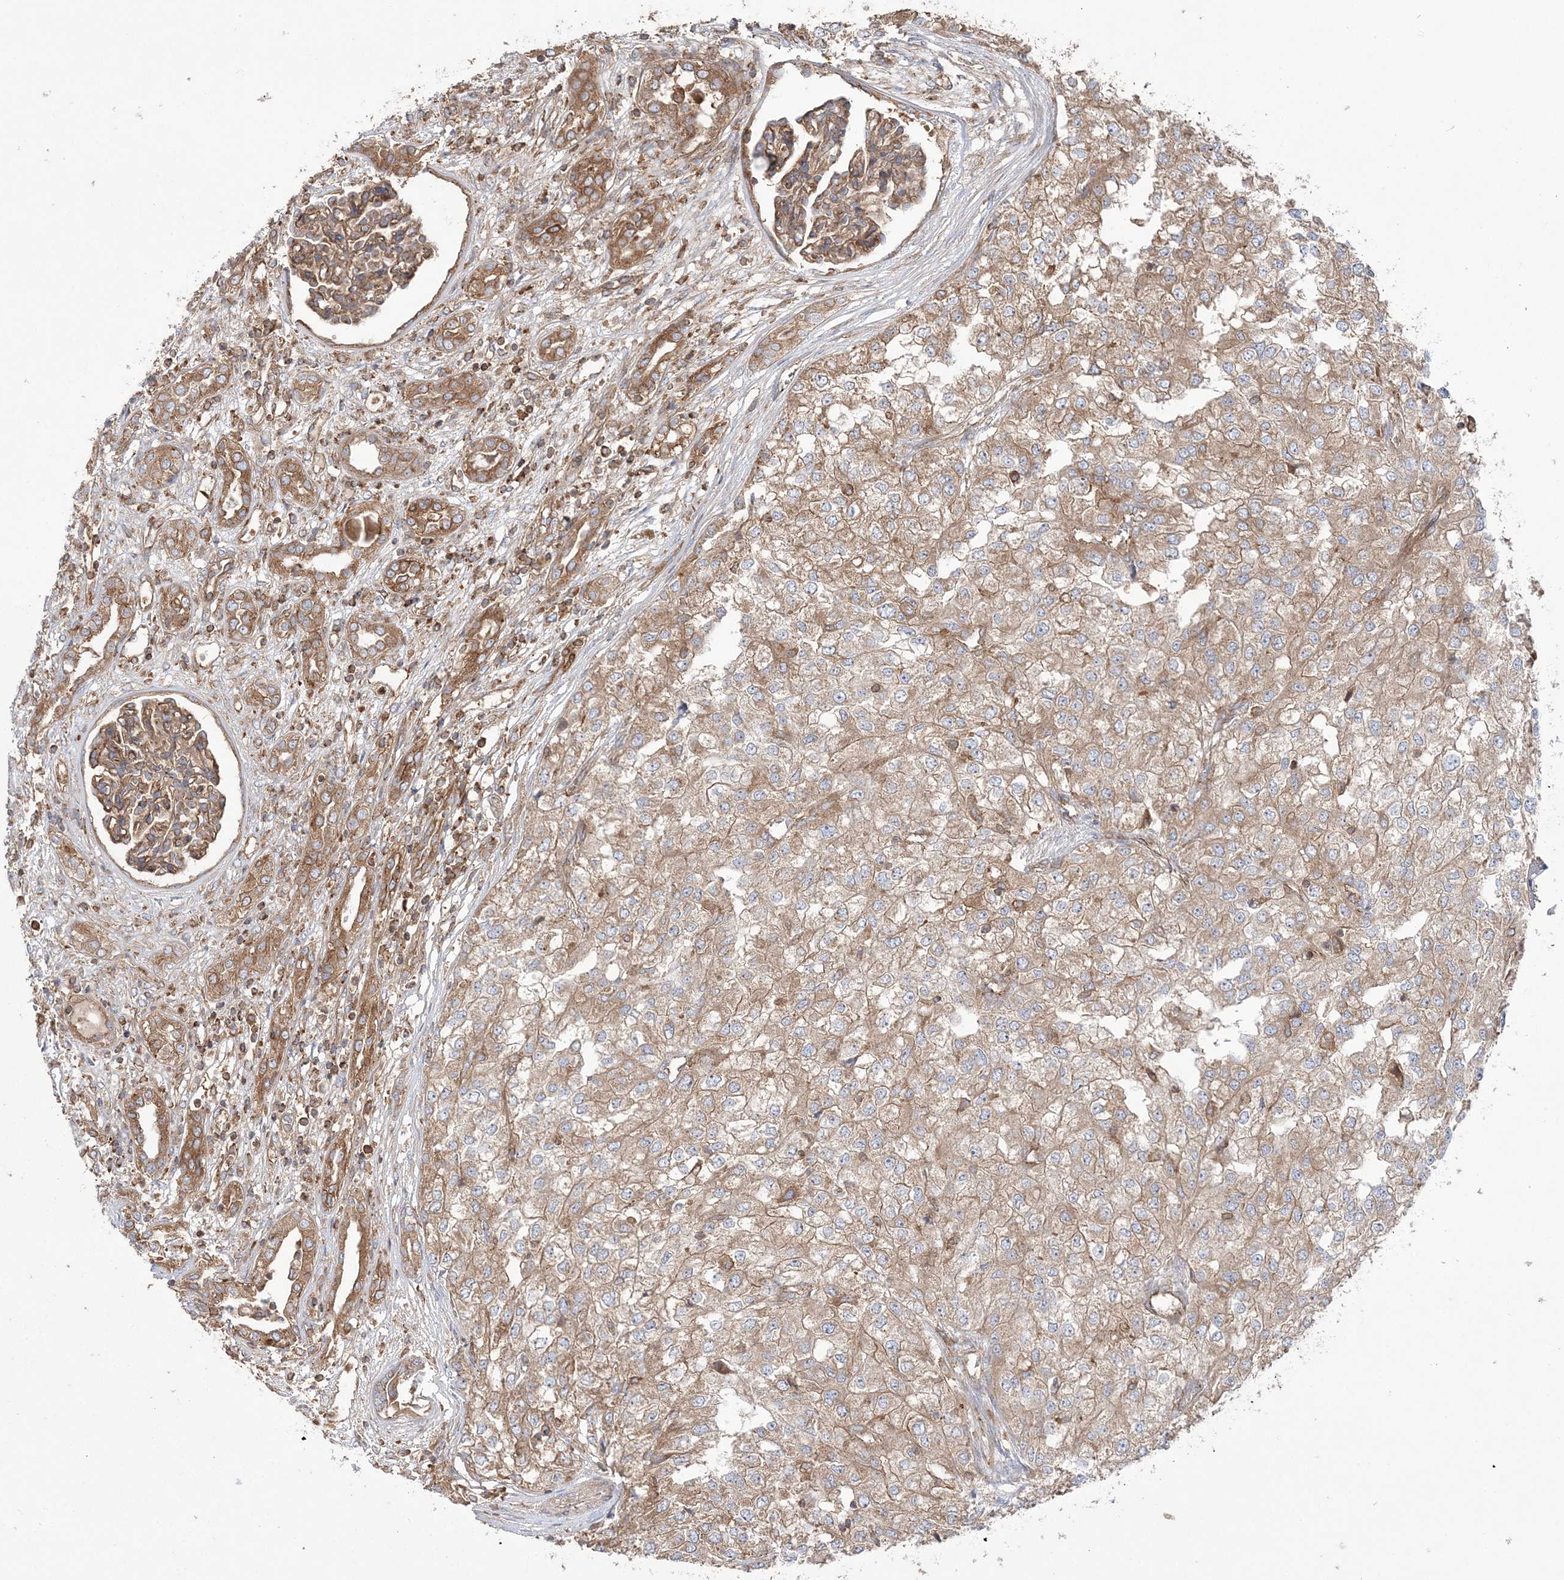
{"staining": {"intensity": "weak", "quantity": ">75%", "location": "cytoplasmic/membranous"}, "tissue": "renal cancer", "cell_type": "Tumor cells", "image_type": "cancer", "snomed": [{"axis": "morphology", "description": "Adenocarcinoma, NOS"}, {"axis": "topography", "description": "Kidney"}], "caption": "Adenocarcinoma (renal) stained with a protein marker shows weak staining in tumor cells.", "gene": "TBC1D5", "patient": {"sex": "female", "age": 54}}